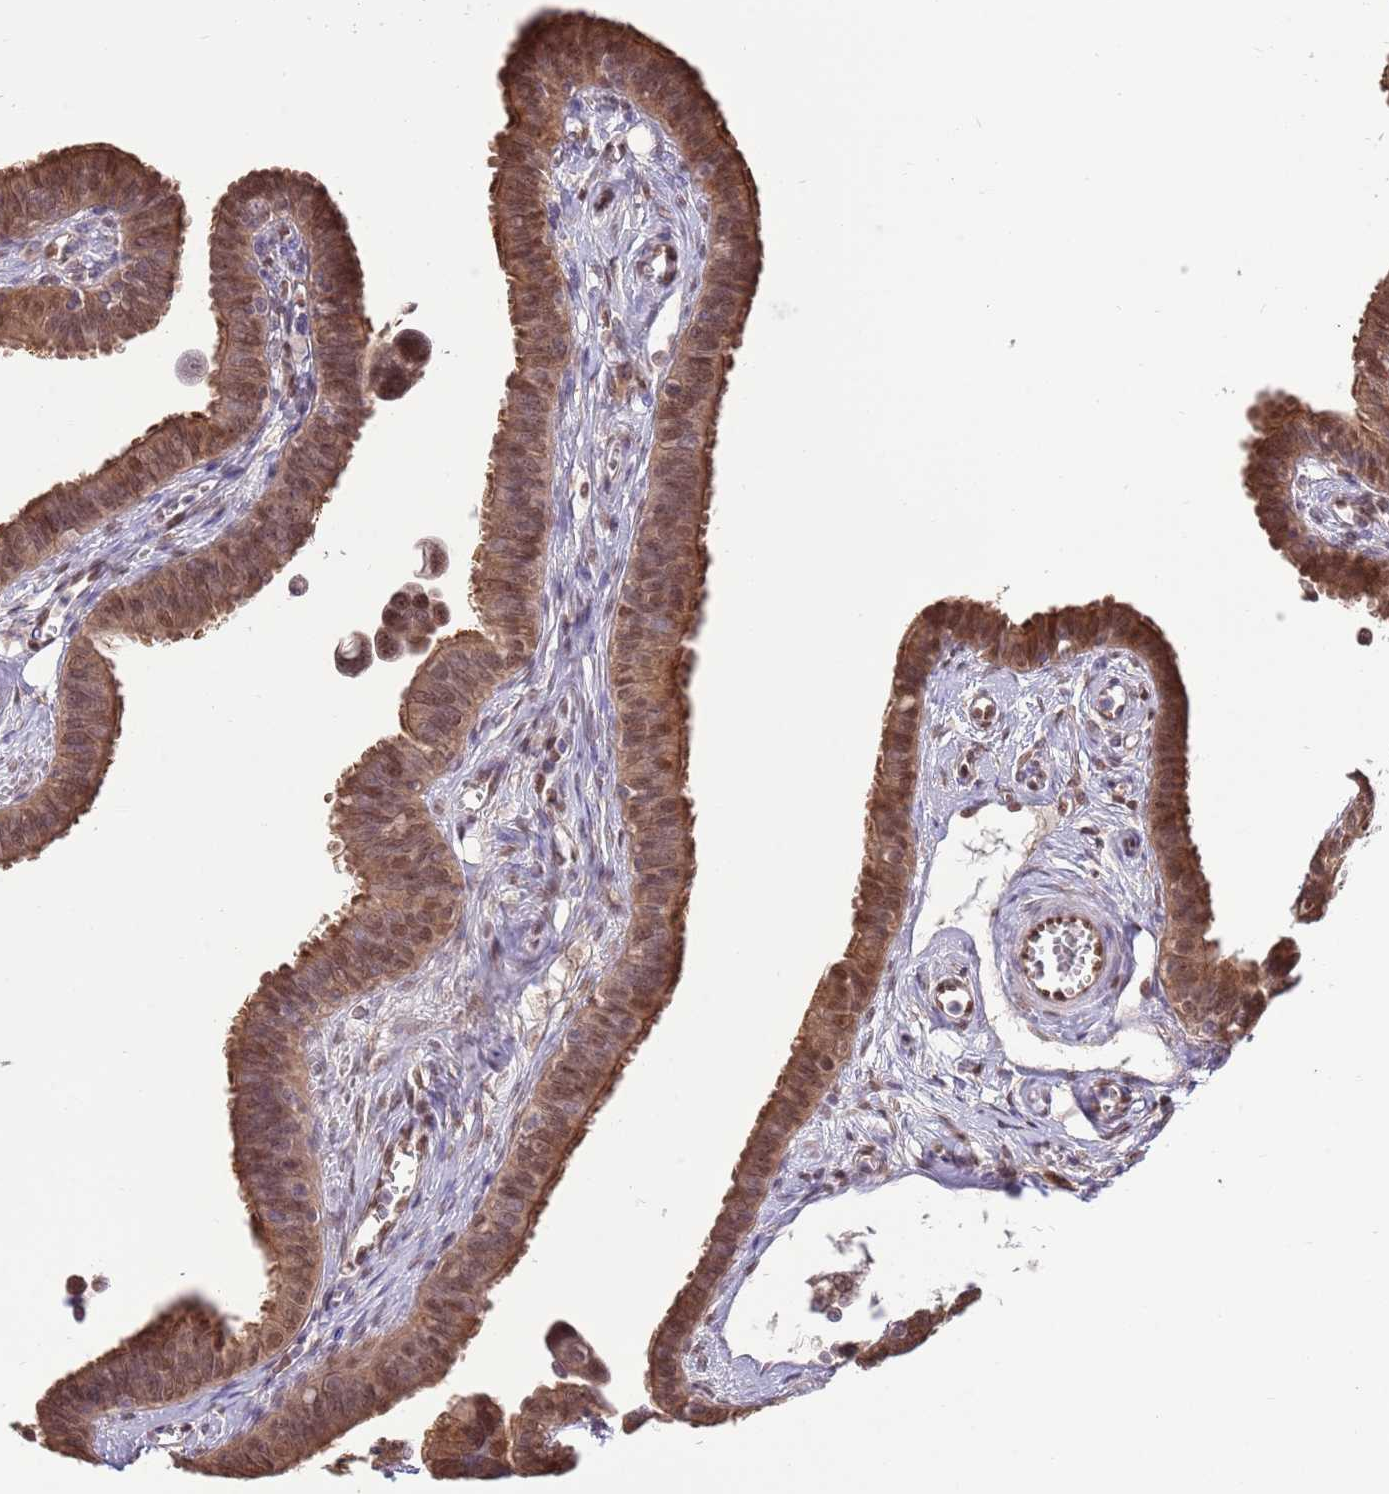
{"staining": {"intensity": "moderate", "quantity": ">75%", "location": "cytoplasmic/membranous,nuclear"}, "tissue": "fallopian tube", "cell_type": "Glandular cells", "image_type": "normal", "snomed": [{"axis": "morphology", "description": "Normal tissue, NOS"}, {"axis": "morphology", "description": "Carcinoma, NOS"}, {"axis": "topography", "description": "Fallopian tube"}, {"axis": "topography", "description": "Ovary"}], "caption": "An image of human fallopian tube stained for a protein demonstrates moderate cytoplasmic/membranous,nuclear brown staining in glandular cells. The staining was performed using DAB (3,3'-diaminobenzidine) to visualize the protein expression in brown, while the nuclei were stained in blue with hematoxylin (Magnification: 20x).", "gene": "NSFL1C", "patient": {"sex": "female", "age": 59}}